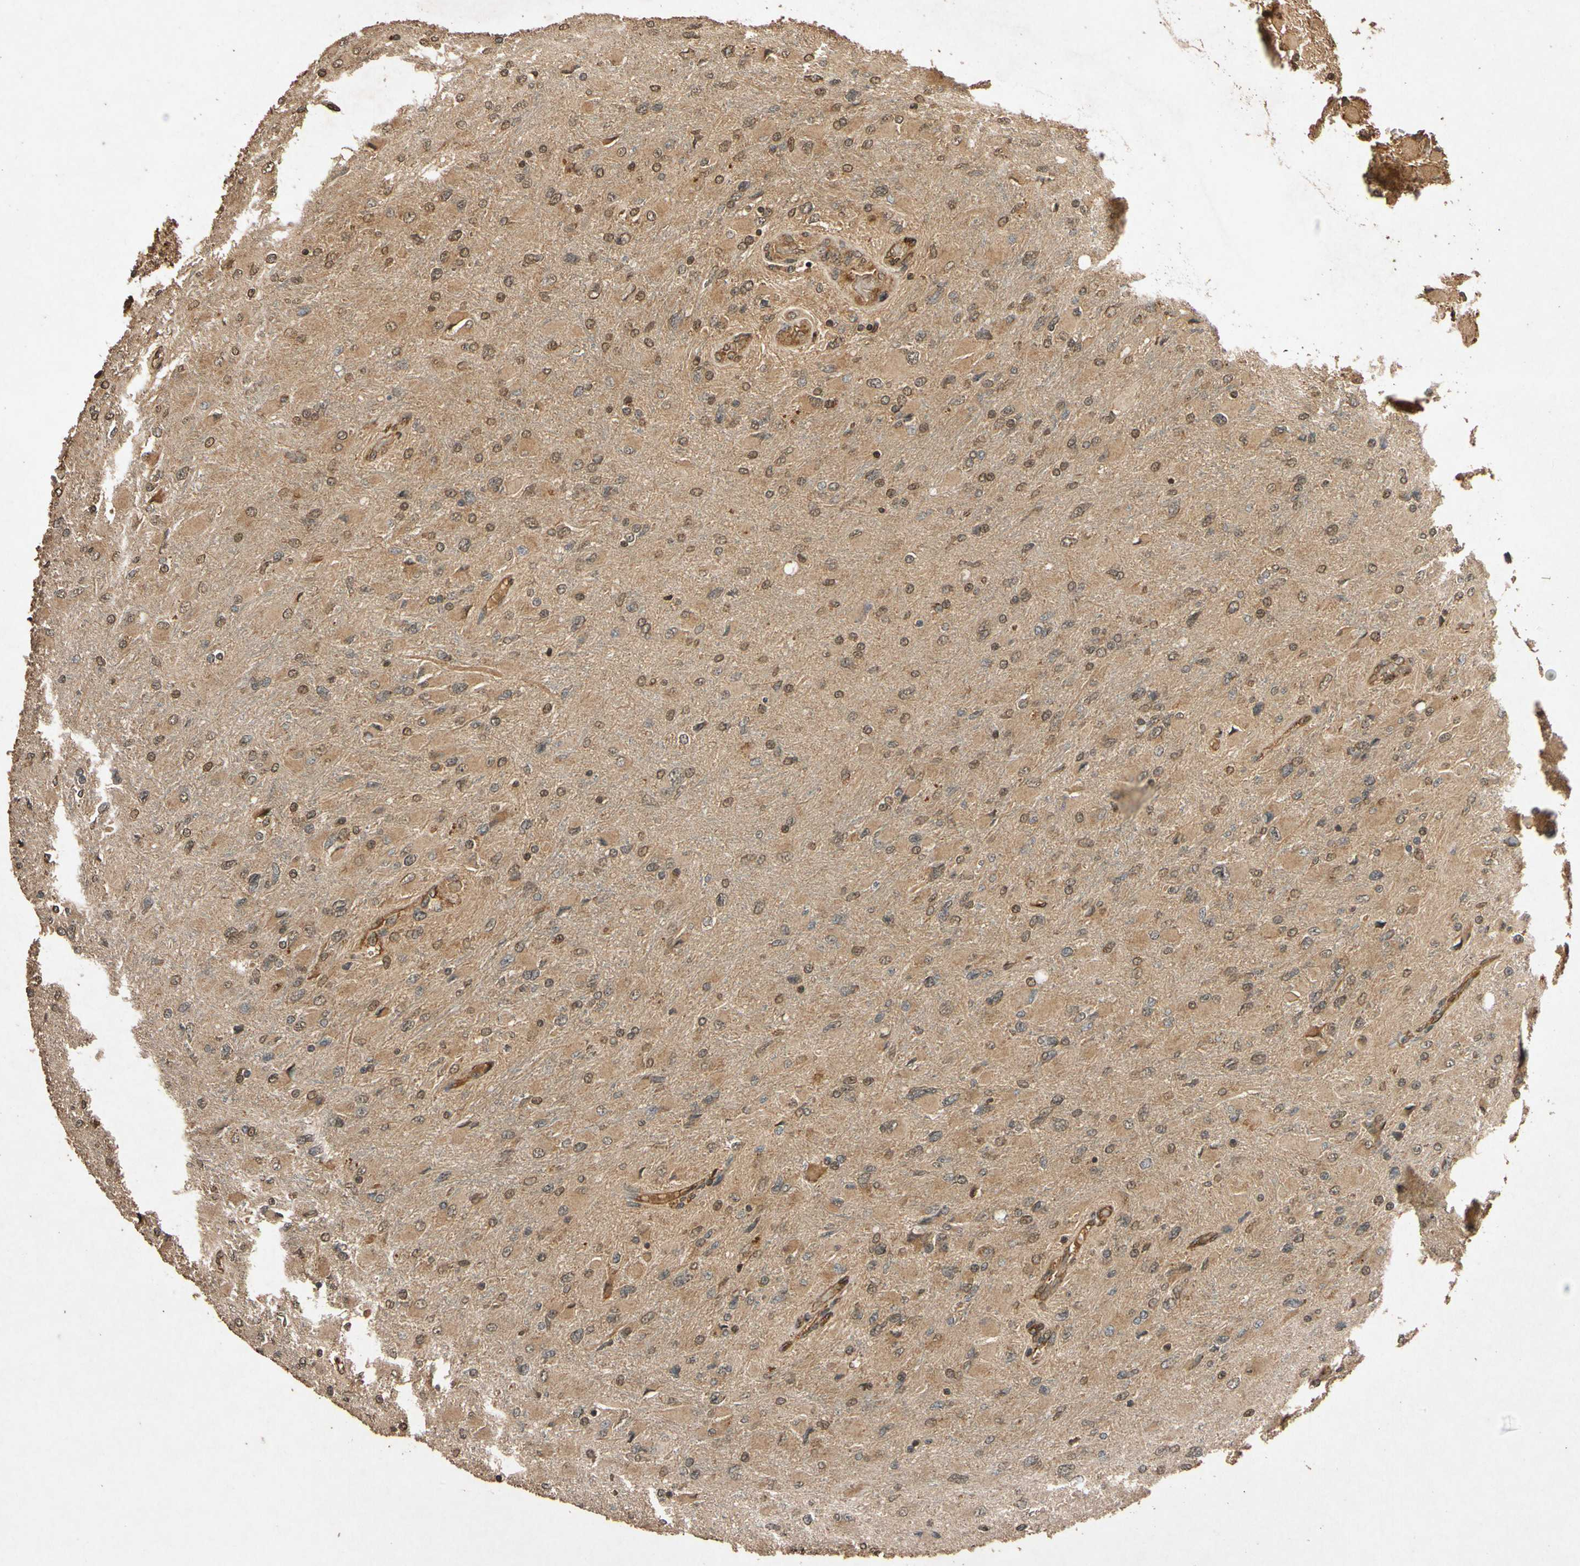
{"staining": {"intensity": "moderate", "quantity": ">75%", "location": "cytoplasmic/membranous,nuclear"}, "tissue": "glioma", "cell_type": "Tumor cells", "image_type": "cancer", "snomed": [{"axis": "morphology", "description": "Glioma, malignant, High grade"}, {"axis": "topography", "description": "Cerebral cortex"}], "caption": "Protein positivity by immunohistochemistry shows moderate cytoplasmic/membranous and nuclear positivity in about >75% of tumor cells in glioma.", "gene": "TXN2", "patient": {"sex": "female", "age": 36}}